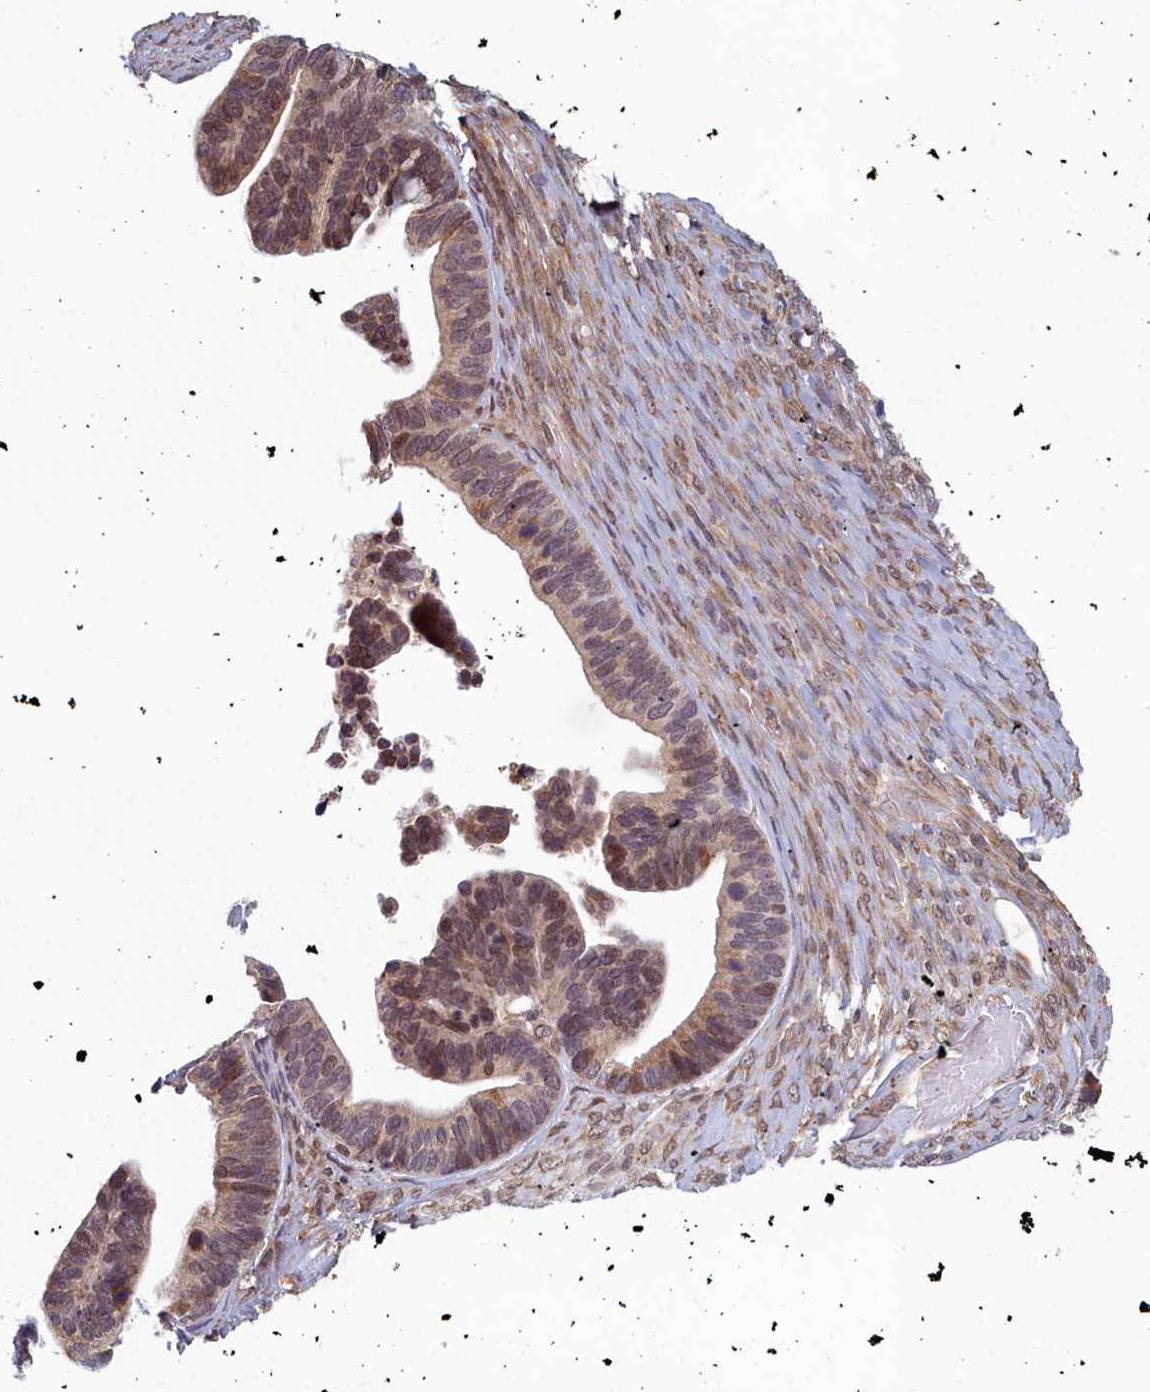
{"staining": {"intensity": "weak", "quantity": "25%-75%", "location": "cytoplasmic/membranous,nuclear"}, "tissue": "ovarian cancer", "cell_type": "Tumor cells", "image_type": "cancer", "snomed": [{"axis": "morphology", "description": "Cystadenocarcinoma, serous, NOS"}, {"axis": "topography", "description": "Ovary"}], "caption": "Brown immunohistochemical staining in human ovarian cancer demonstrates weak cytoplasmic/membranous and nuclear staining in approximately 25%-75% of tumor cells.", "gene": "MAK16", "patient": {"sex": "female", "age": 56}}